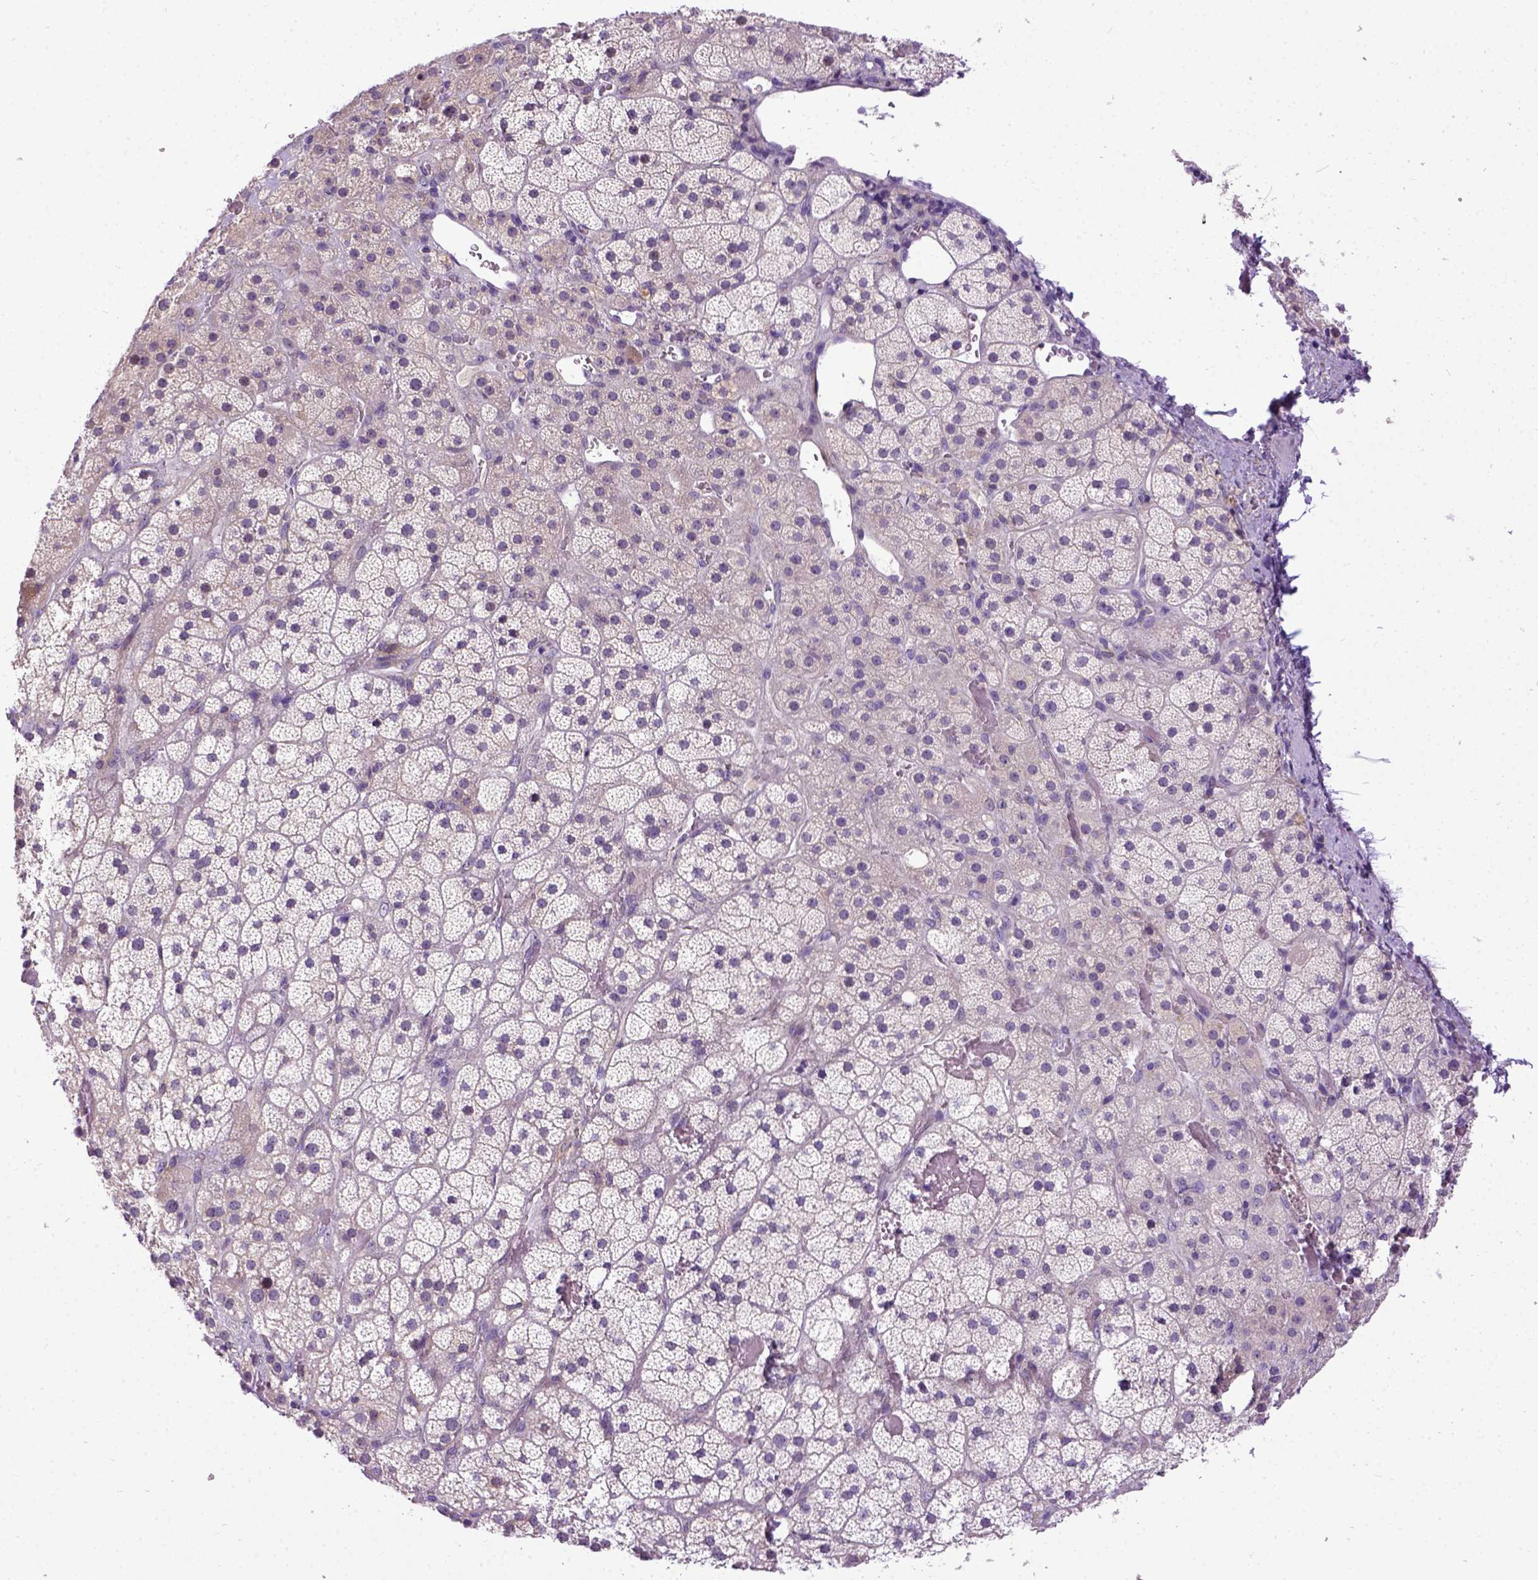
{"staining": {"intensity": "moderate", "quantity": "<25%", "location": "nuclear"}, "tissue": "adrenal gland", "cell_type": "Glandular cells", "image_type": "normal", "snomed": [{"axis": "morphology", "description": "Normal tissue, NOS"}, {"axis": "topography", "description": "Adrenal gland"}], "caption": "The photomicrograph reveals a brown stain indicating the presence of a protein in the nuclear of glandular cells in adrenal gland. (DAB (3,3'-diaminobenzidine) = brown stain, brightfield microscopy at high magnification).", "gene": "NEK5", "patient": {"sex": "male", "age": 57}}